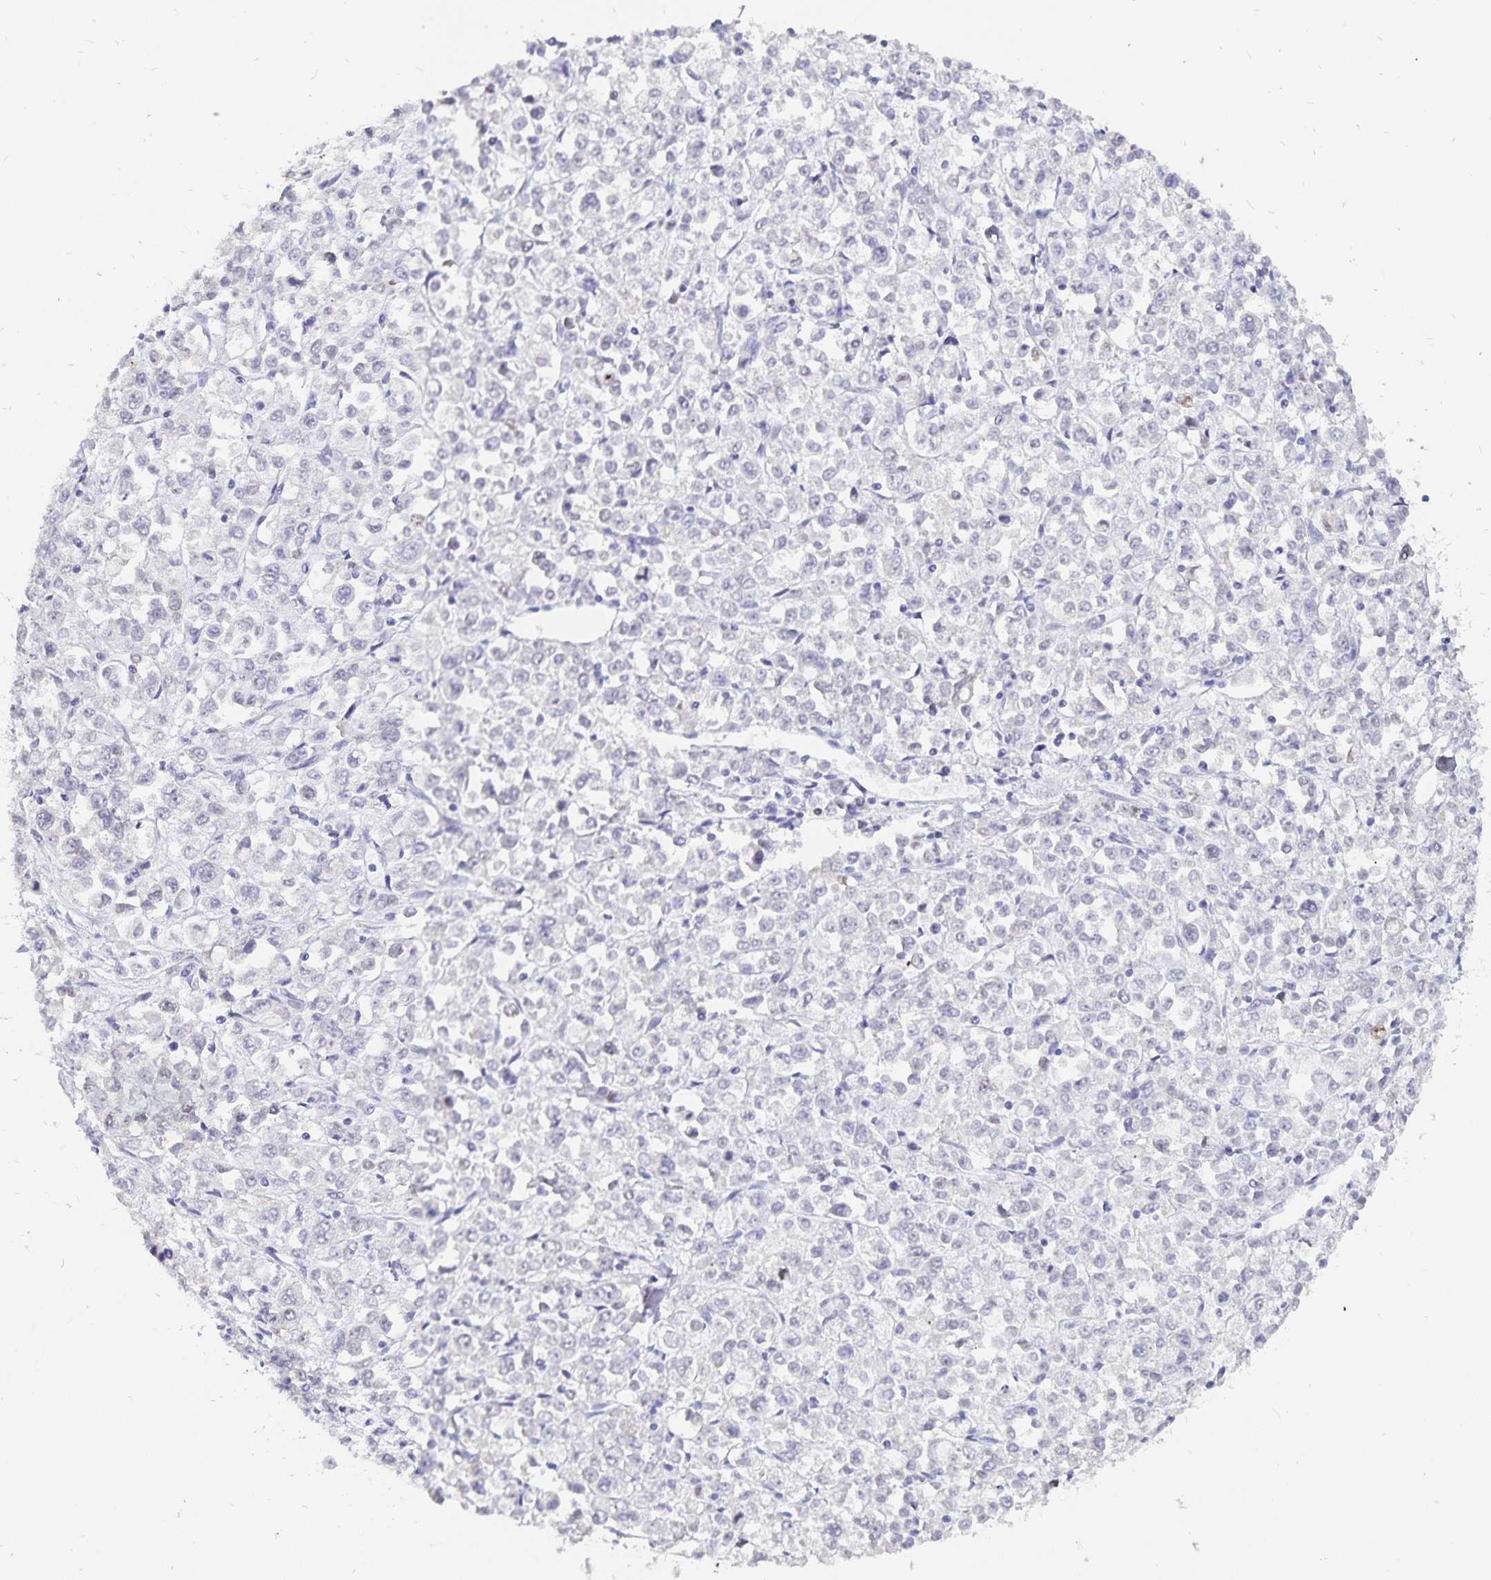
{"staining": {"intensity": "negative", "quantity": "none", "location": "none"}, "tissue": "stomach cancer", "cell_type": "Tumor cells", "image_type": "cancer", "snomed": [{"axis": "morphology", "description": "Adenocarcinoma, NOS"}, {"axis": "topography", "description": "Stomach, upper"}], "caption": "IHC of adenocarcinoma (stomach) shows no positivity in tumor cells.", "gene": "HMGB3", "patient": {"sex": "male", "age": 70}}